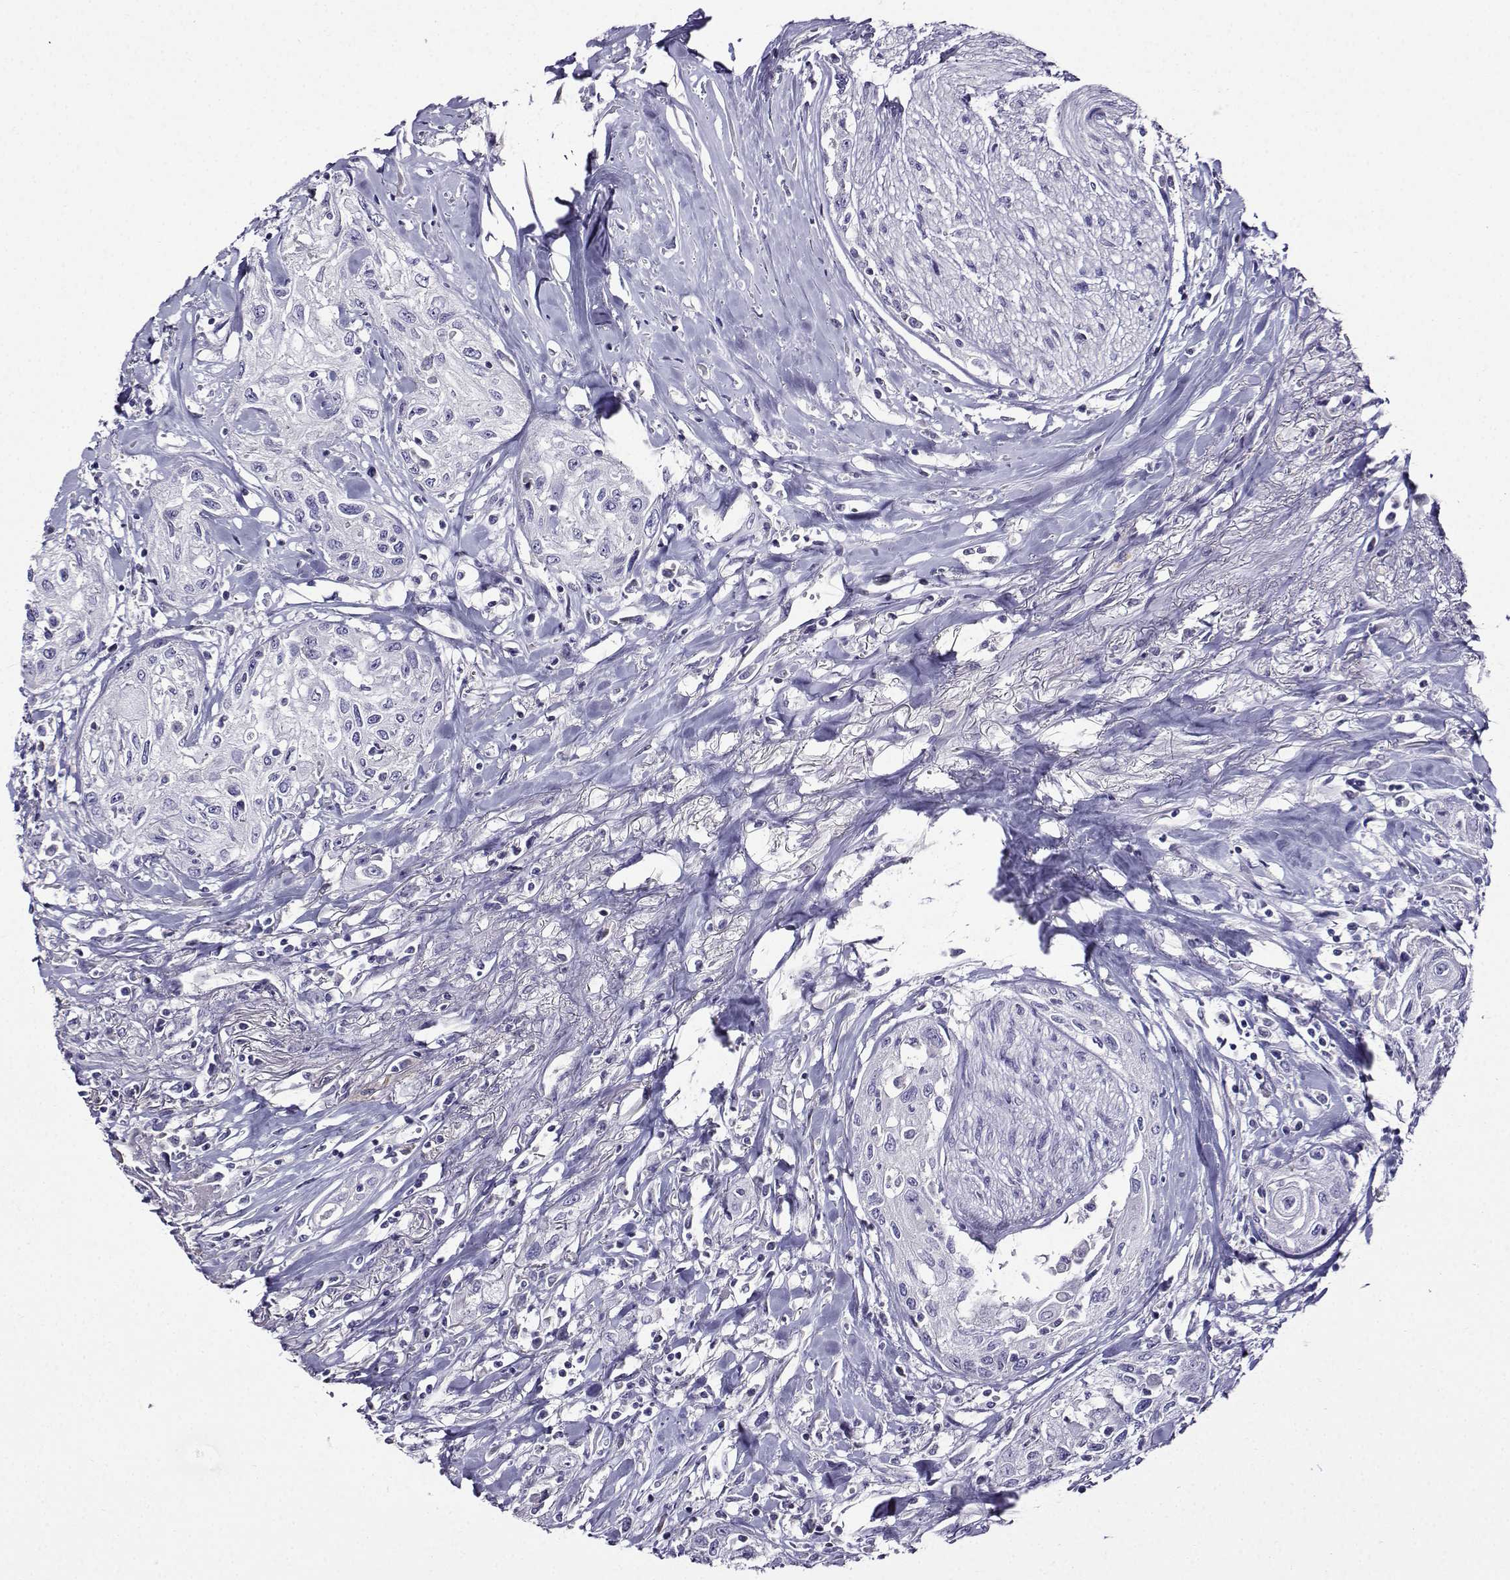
{"staining": {"intensity": "negative", "quantity": "none", "location": "none"}, "tissue": "head and neck cancer", "cell_type": "Tumor cells", "image_type": "cancer", "snomed": [{"axis": "morphology", "description": "Normal tissue, NOS"}, {"axis": "morphology", "description": "Squamous cell carcinoma, NOS"}, {"axis": "topography", "description": "Oral tissue"}, {"axis": "topography", "description": "Peripheral nerve tissue"}, {"axis": "topography", "description": "Head-Neck"}], "caption": "This is an immunohistochemistry photomicrograph of squamous cell carcinoma (head and neck). There is no staining in tumor cells.", "gene": "TMEM266", "patient": {"sex": "female", "age": 59}}